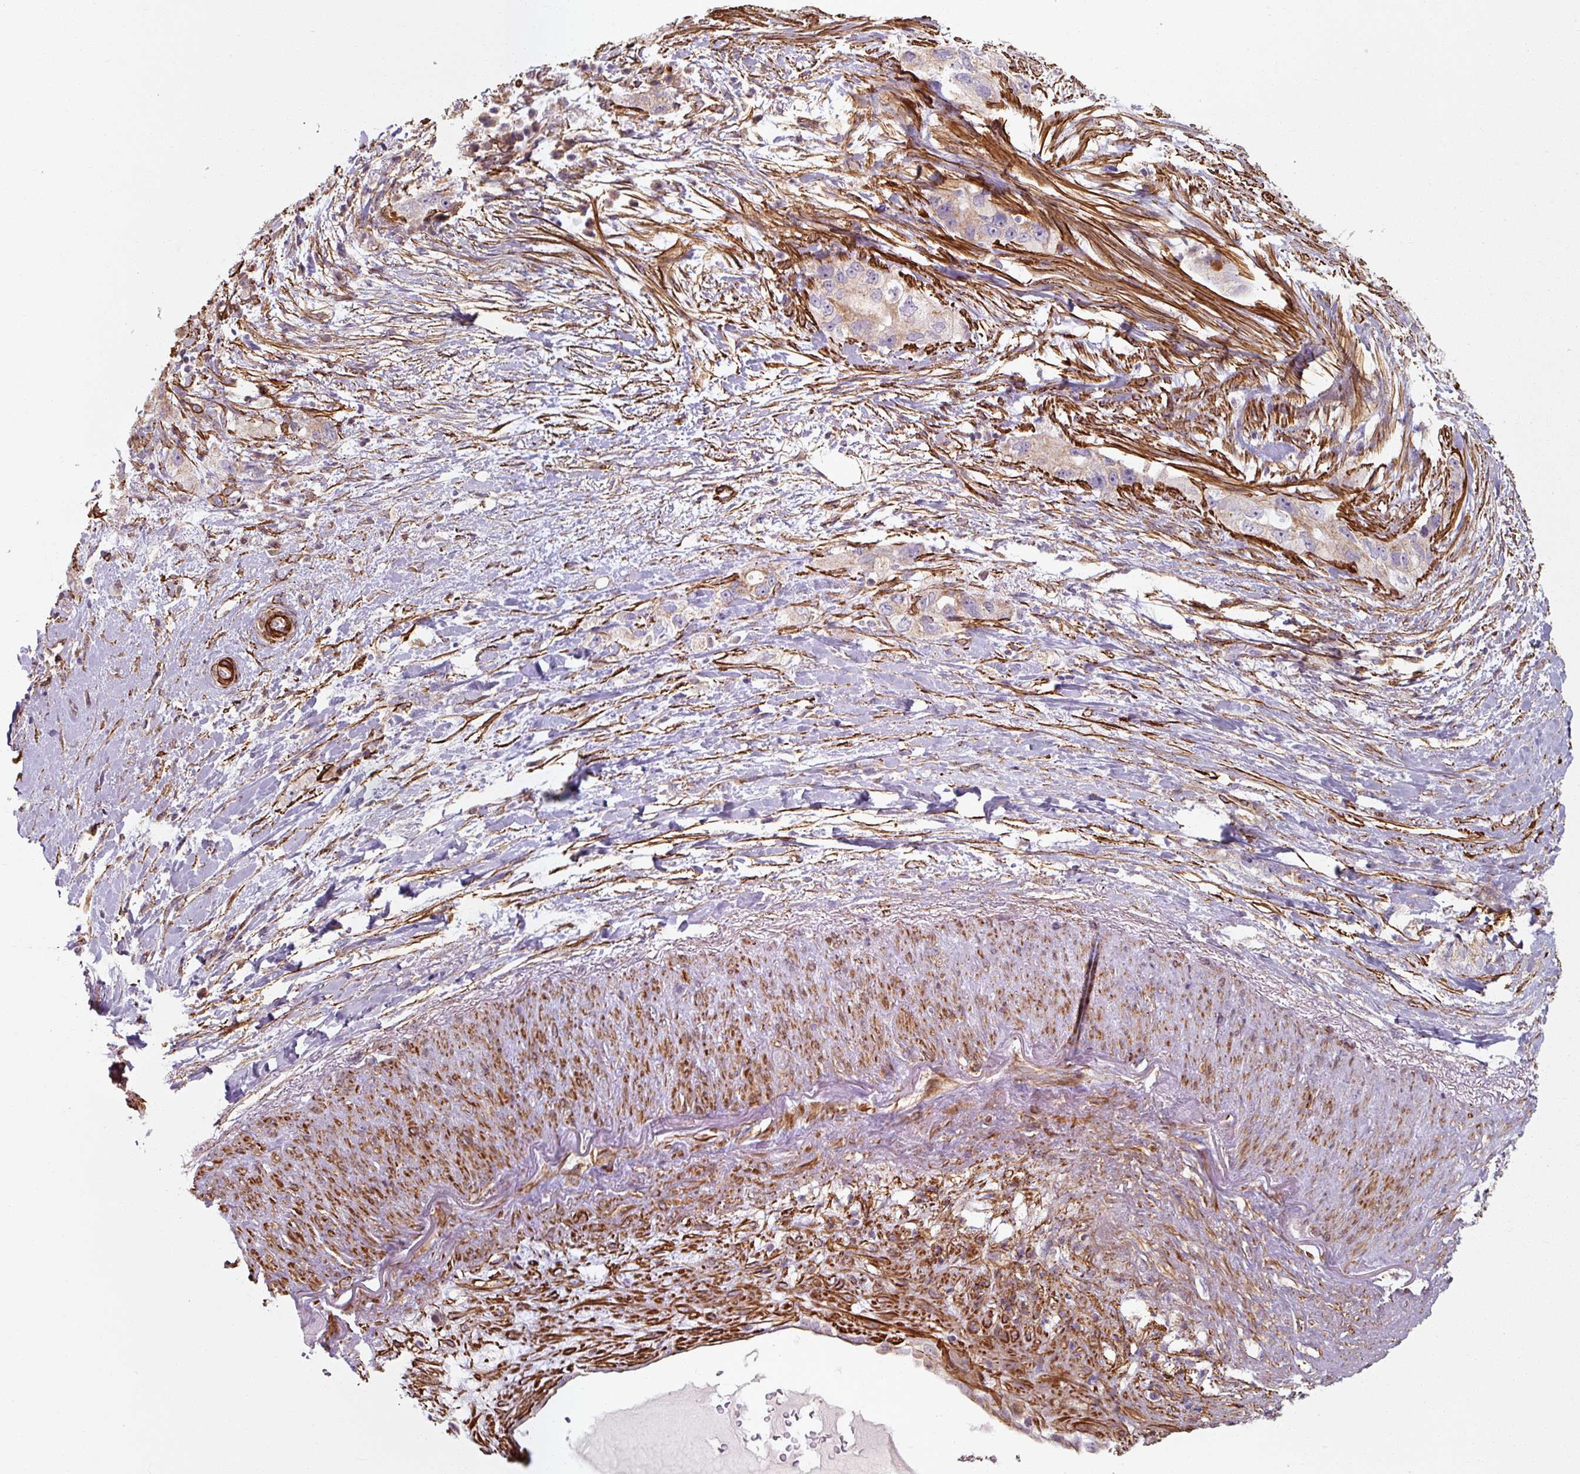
{"staining": {"intensity": "weak", "quantity": "<25%", "location": "cytoplasmic/membranous"}, "tissue": "pancreatic cancer", "cell_type": "Tumor cells", "image_type": "cancer", "snomed": [{"axis": "morphology", "description": "Adenocarcinoma, NOS"}, {"axis": "topography", "description": "Pancreas"}], "caption": "A micrograph of human adenocarcinoma (pancreatic) is negative for staining in tumor cells.", "gene": "MRPS5", "patient": {"sex": "female", "age": 73}}